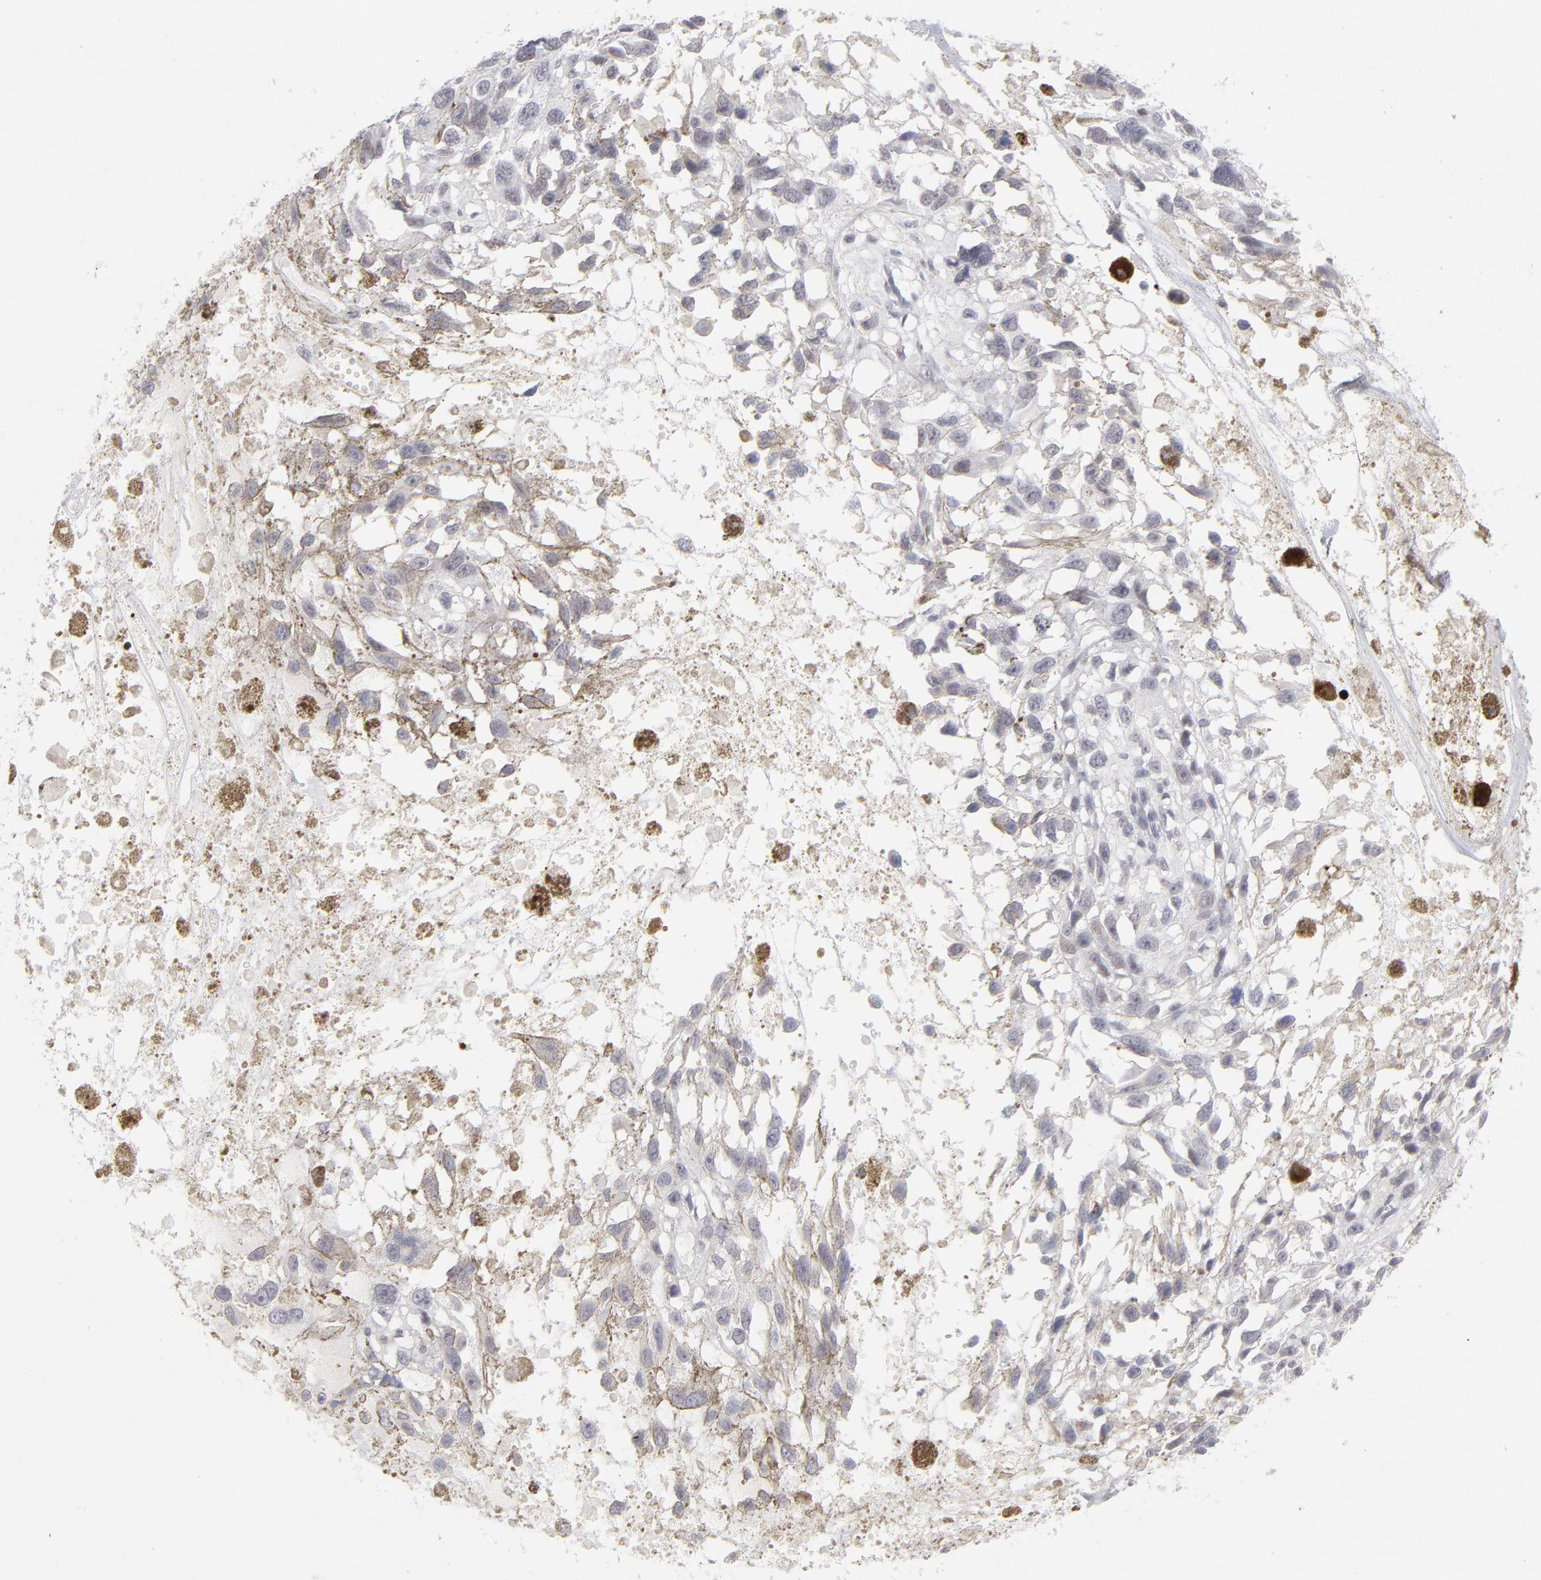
{"staining": {"intensity": "negative", "quantity": "none", "location": "none"}, "tissue": "melanoma", "cell_type": "Tumor cells", "image_type": "cancer", "snomed": [{"axis": "morphology", "description": "Malignant melanoma, Metastatic site"}, {"axis": "topography", "description": "Lymph node"}], "caption": "High magnification brightfield microscopy of malignant melanoma (metastatic site) stained with DAB (3,3'-diaminobenzidine) (brown) and counterstained with hematoxylin (blue): tumor cells show no significant staining.", "gene": "CCR2", "patient": {"sex": "male", "age": 59}}